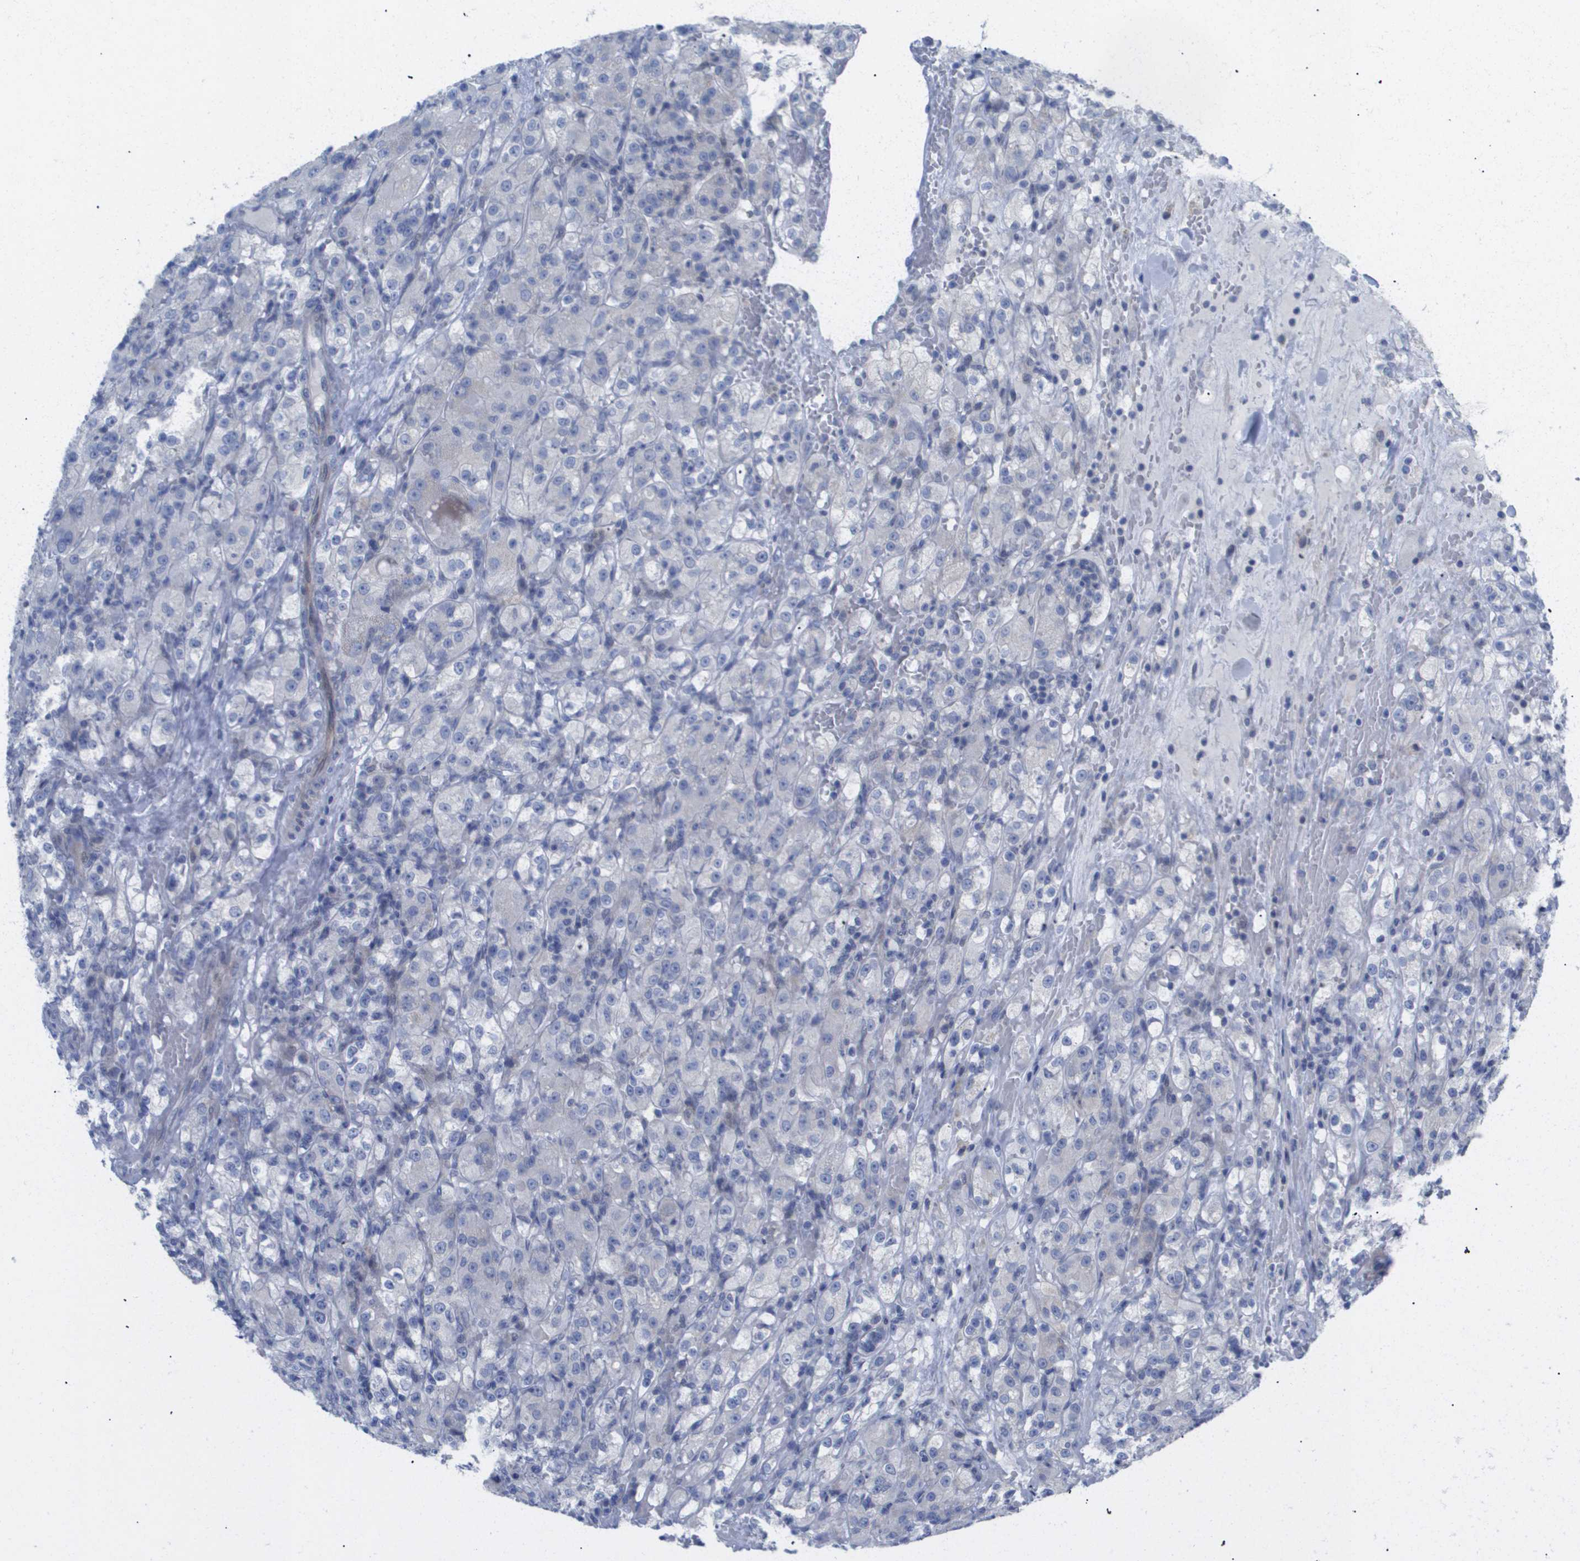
{"staining": {"intensity": "negative", "quantity": "none", "location": "none"}, "tissue": "renal cancer", "cell_type": "Tumor cells", "image_type": "cancer", "snomed": [{"axis": "morphology", "description": "Normal tissue, NOS"}, {"axis": "morphology", "description": "Adenocarcinoma, NOS"}, {"axis": "topography", "description": "Kidney"}], "caption": "Immunohistochemical staining of human adenocarcinoma (renal) displays no significant positivity in tumor cells. (DAB (3,3'-diaminobenzidine) immunohistochemistry visualized using brightfield microscopy, high magnification).", "gene": "CAV3", "patient": {"sex": "male", "age": 61}}